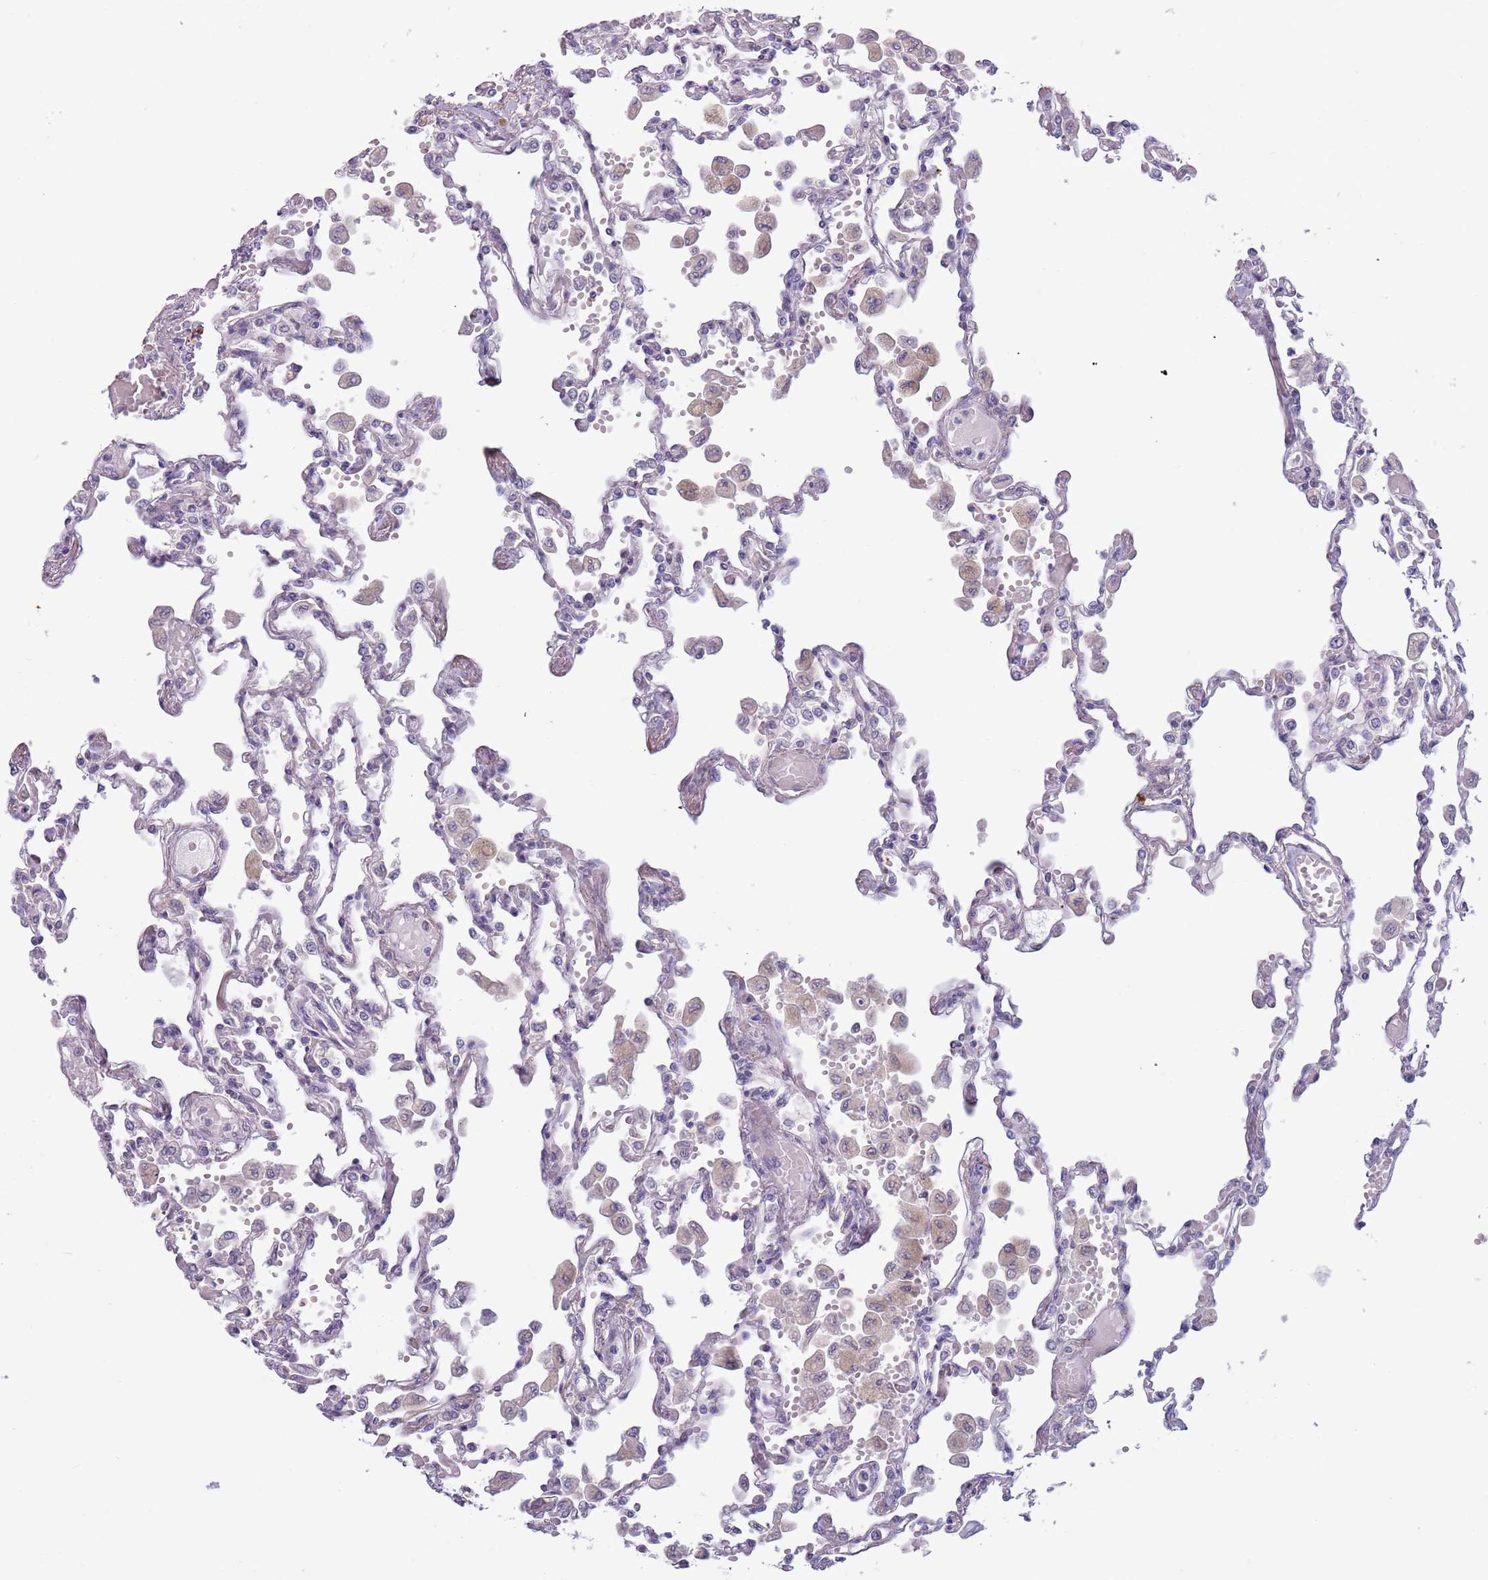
{"staining": {"intensity": "negative", "quantity": "none", "location": "none"}, "tissue": "lung", "cell_type": "Alveolar cells", "image_type": "normal", "snomed": [{"axis": "morphology", "description": "Normal tissue, NOS"}, {"axis": "topography", "description": "Bronchus"}, {"axis": "topography", "description": "Lung"}], "caption": "Alveolar cells are negative for brown protein staining in normal lung.", "gene": "LTB", "patient": {"sex": "female", "age": 49}}